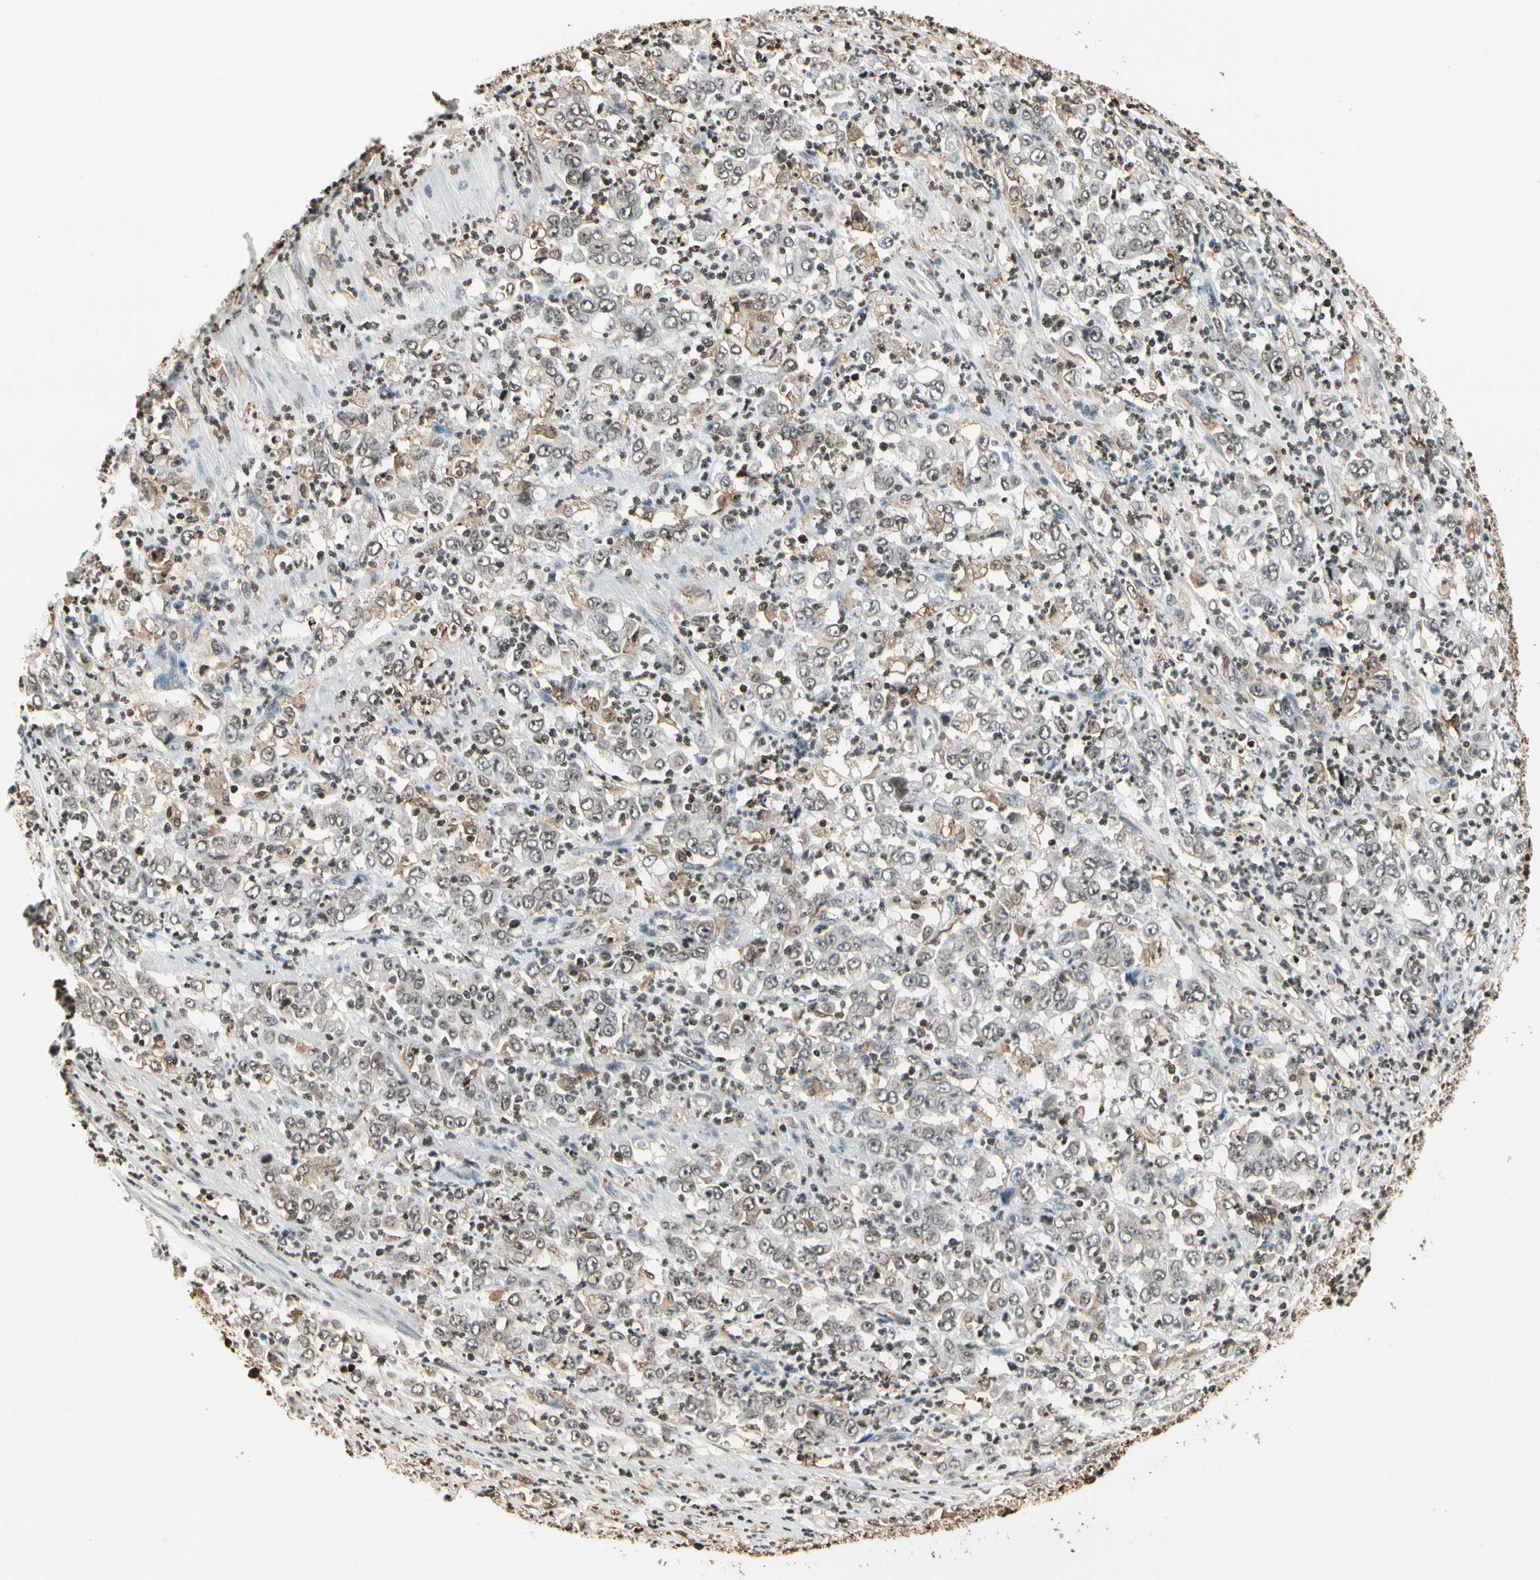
{"staining": {"intensity": "weak", "quantity": "25%-75%", "location": "nuclear"}, "tissue": "stomach cancer", "cell_type": "Tumor cells", "image_type": "cancer", "snomed": [{"axis": "morphology", "description": "Adenocarcinoma, NOS"}, {"axis": "topography", "description": "Stomach, lower"}], "caption": "Human adenocarcinoma (stomach) stained with a protein marker shows weak staining in tumor cells.", "gene": "FER", "patient": {"sex": "female", "age": 71}}